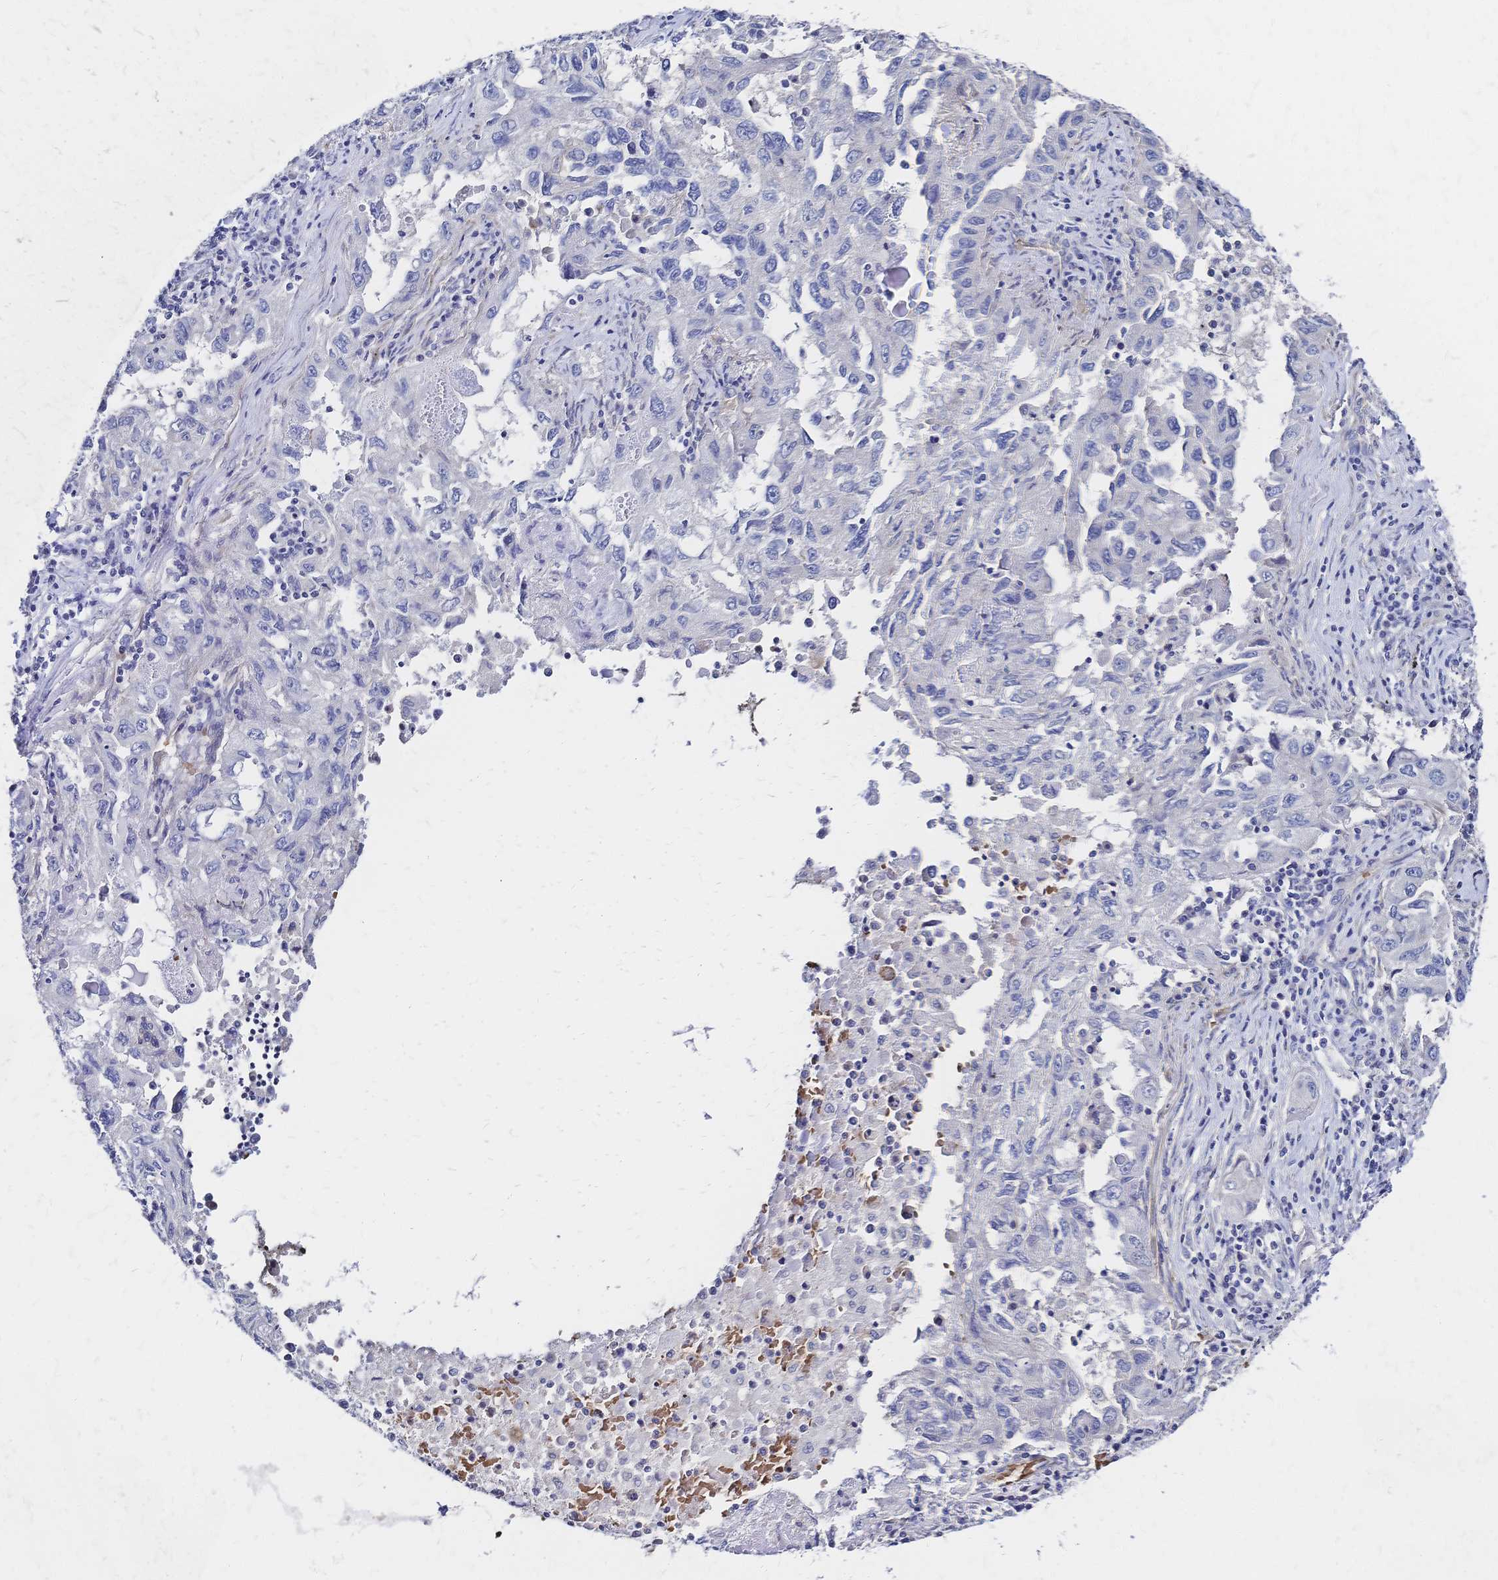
{"staining": {"intensity": "negative", "quantity": "none", "location": "none"}, "tissue": "lung cancer", "cell_type": "Tumor cells", "image_type": "cancer", "snomed": [{"axis": "morphology", "description": "Adenocarcinoma, NOS"}, {"axis": "topography", "description": "Lung"}], "caption": "Immunohistochemistry (IHC) of human adenocarcinoma (lung) reveals no positivity in tumor cells.", "gene": "SLC5A1", "patient": {"sex": "female", "age": 73}}